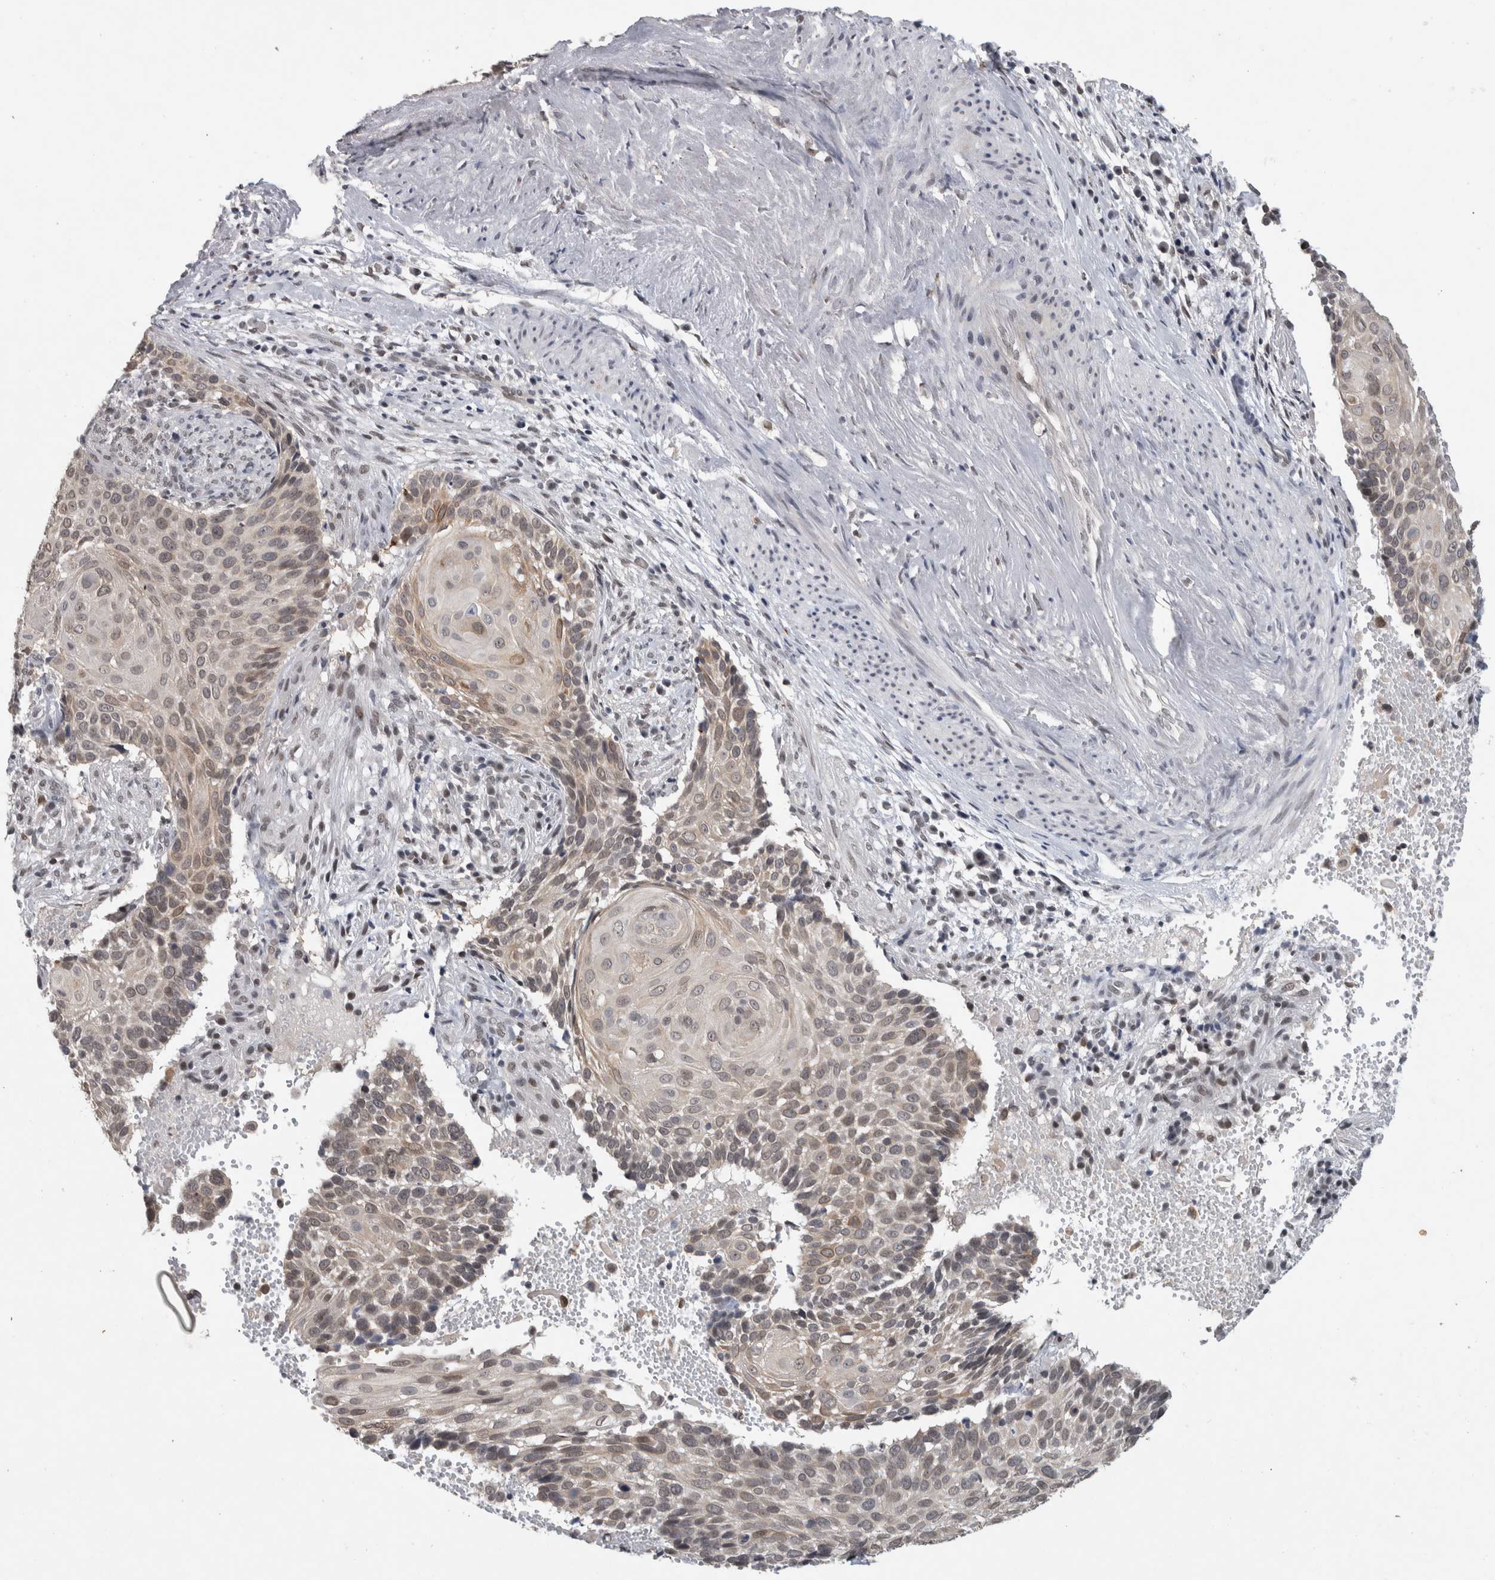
{"staining": {"intensity": "weak", "quantity": "<25%", "location": "cytoplasmic/membranous"}, "tissue": "cervical cancer", "cell_type": "Tumor cells", "image_type": "cancer", "snomed": [{"axis": "morphology", "description": "Squamous cell carcinoma, NOS"}, {"axis": "topography", "description": "Cervix"}], "caption": "Photomicrograph shows no protein expression in tumor cells of cervical squamous cell carcinoma tissue. Nuclei are stained in blue.", "gene": "PRXL2A", "patient": {"sex": "female", "age": 74}}